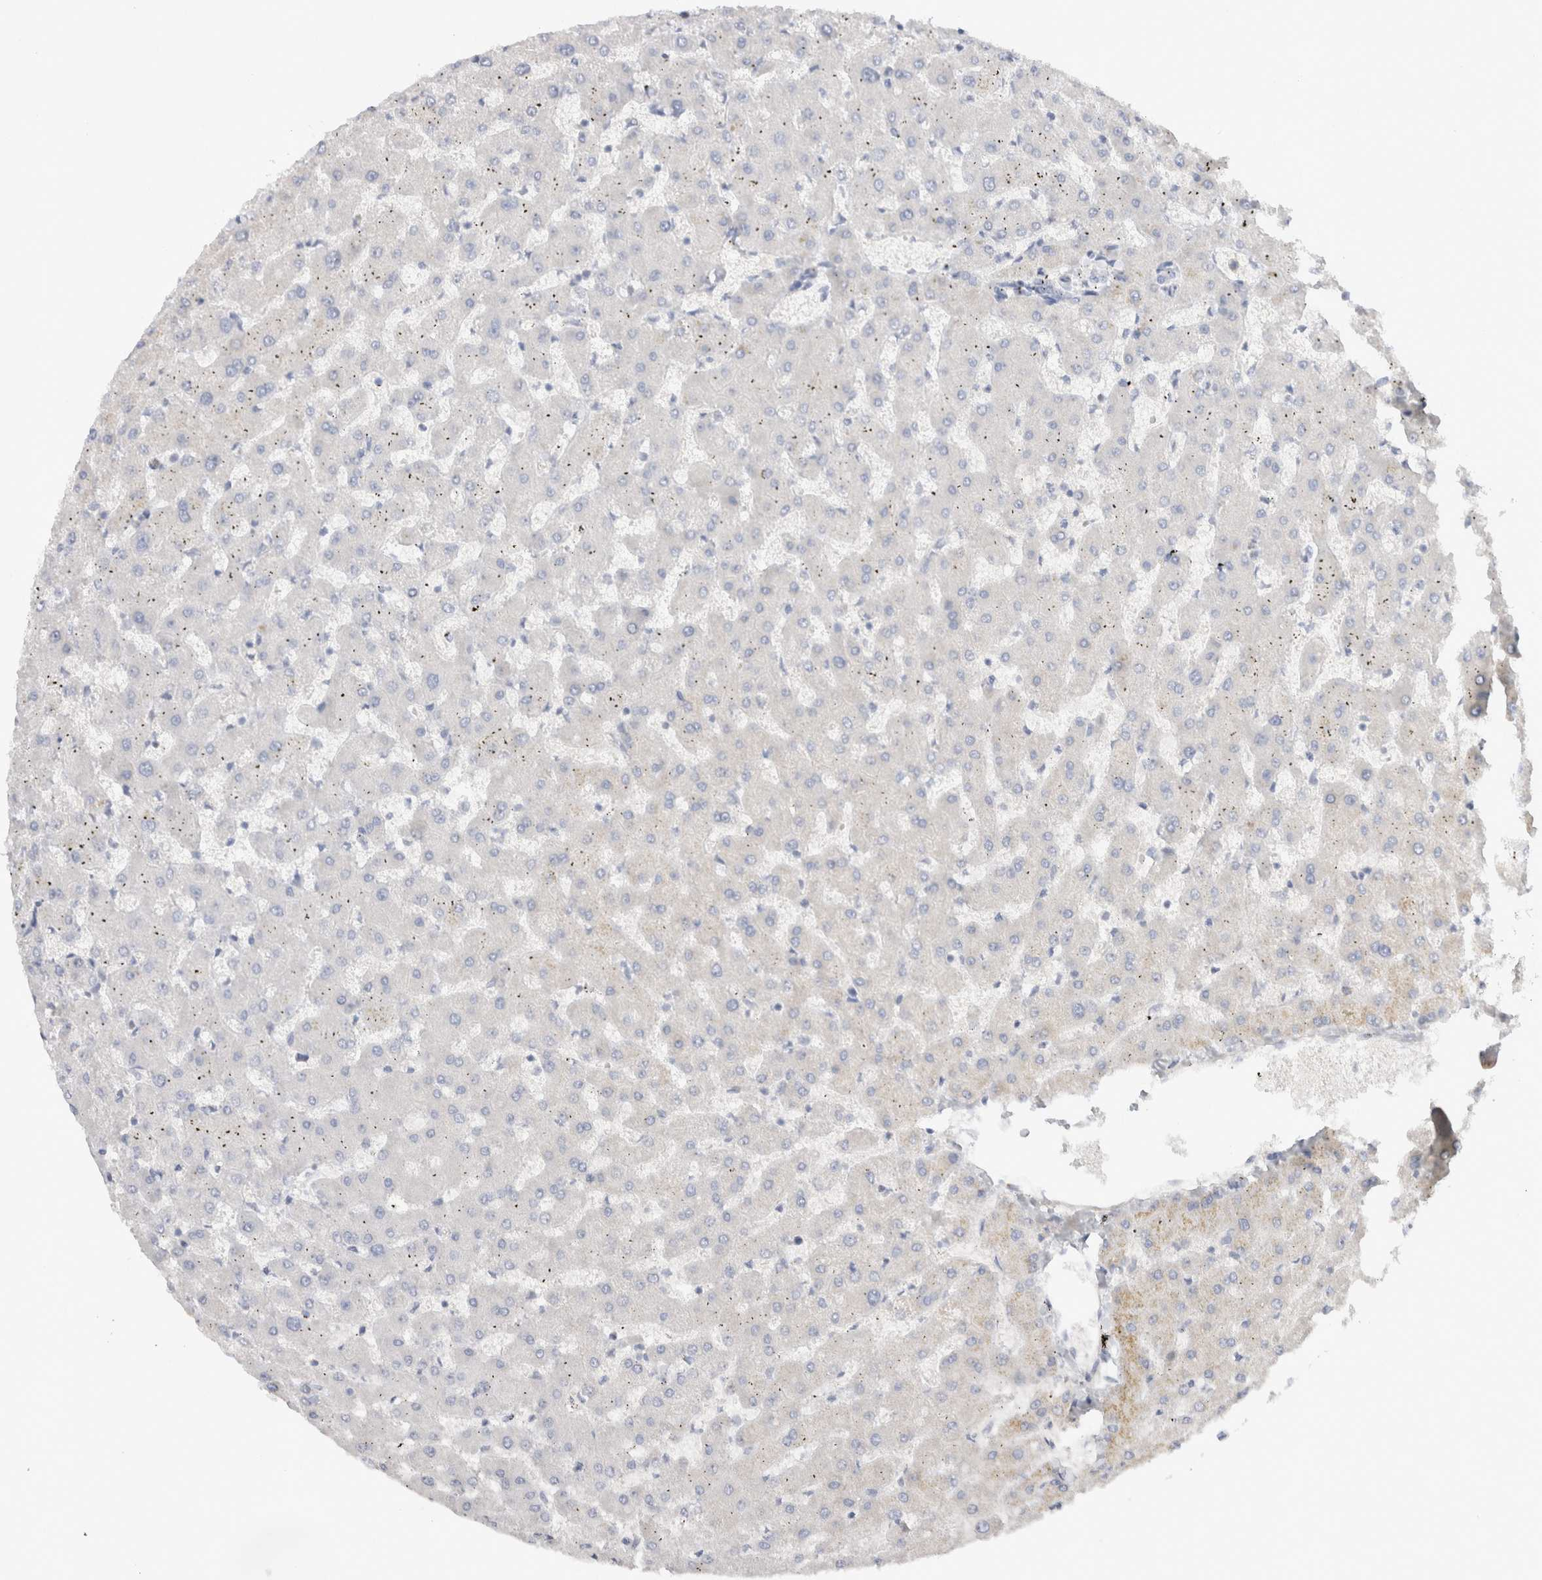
{"staining": {"intensity": "negative", "quantity": "none", "location": "none"}, "tissue": "liver", "cell_type": "Cholangiocytes", "image_type": "normal", "snomed": [{"axis": "morphology", "description": "Normal tissue, NOS"}, {"axis": "topography", "description": "Liver"}], "caption": "High power microscopy histopathology image of an IHC photomicrograph of unremarkable liver, revealing no significant staining in cholangiocytes.", "gene": "SPINK2", "patient": {"sex": "female", "age": 63}}